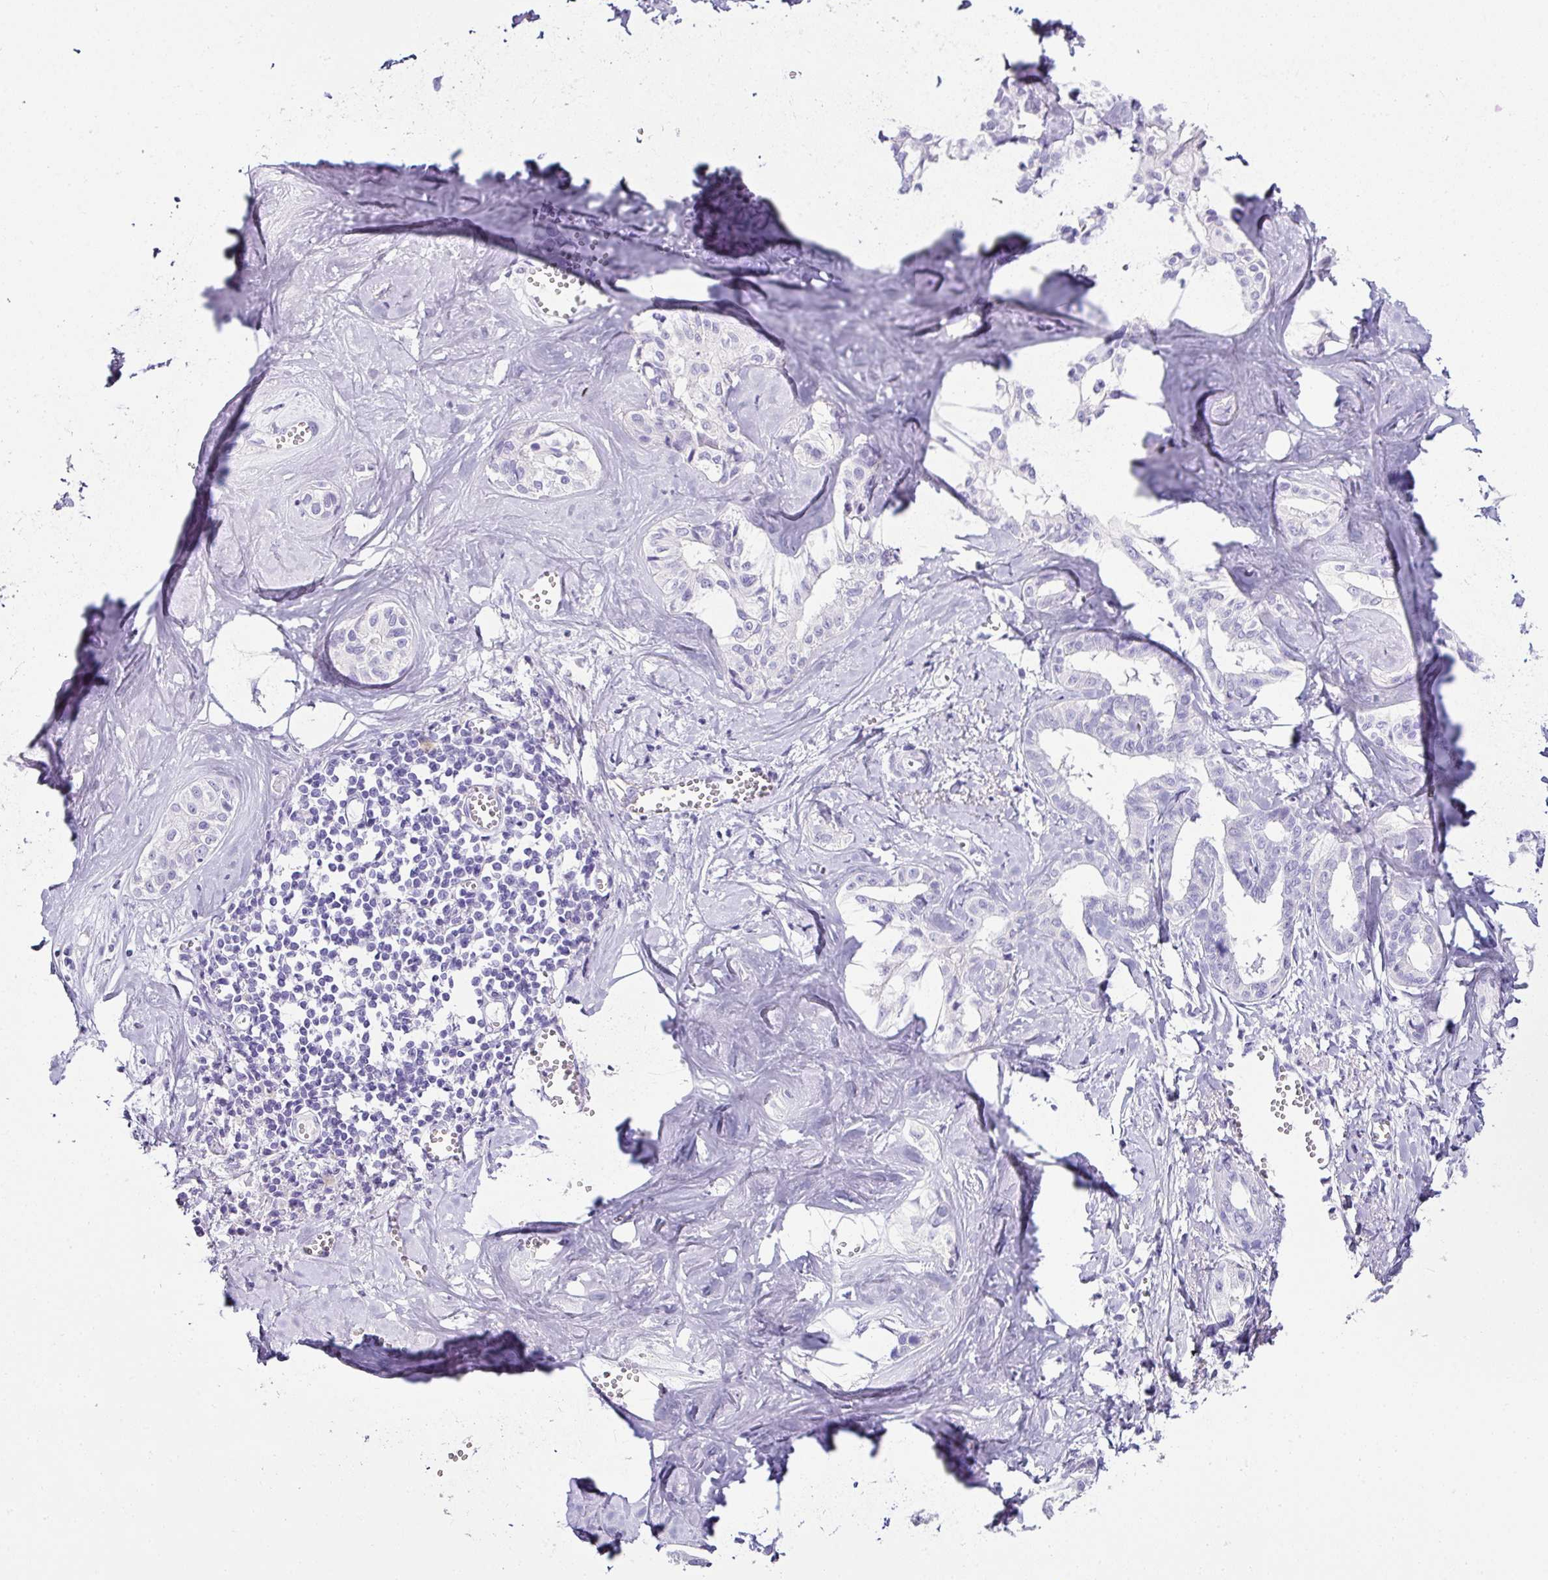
{"staining": {"intensity": "negative", "quantity": "none", "location": "none"}, "tissue": "liver cancer", "cell_type": "Tumor cells", "image_type": "cancer", "snomed": [{"axis": "morphology", "description": "Cholangiocarcinoma"}, {"axis": "topography", "description": "Liver"}], "caption": "A photomicrograph of liver cancer (cholangiocarcinoma) stained for a protein exhibits no brown staining in tumor cells. Brightfield microscopy of immunohistochemistry stained with DAB (brown) and hematoxylin (blue), captured at high magnification.", "gene": "NAPSA", "patient": {"sex": "female", "age": 77}}